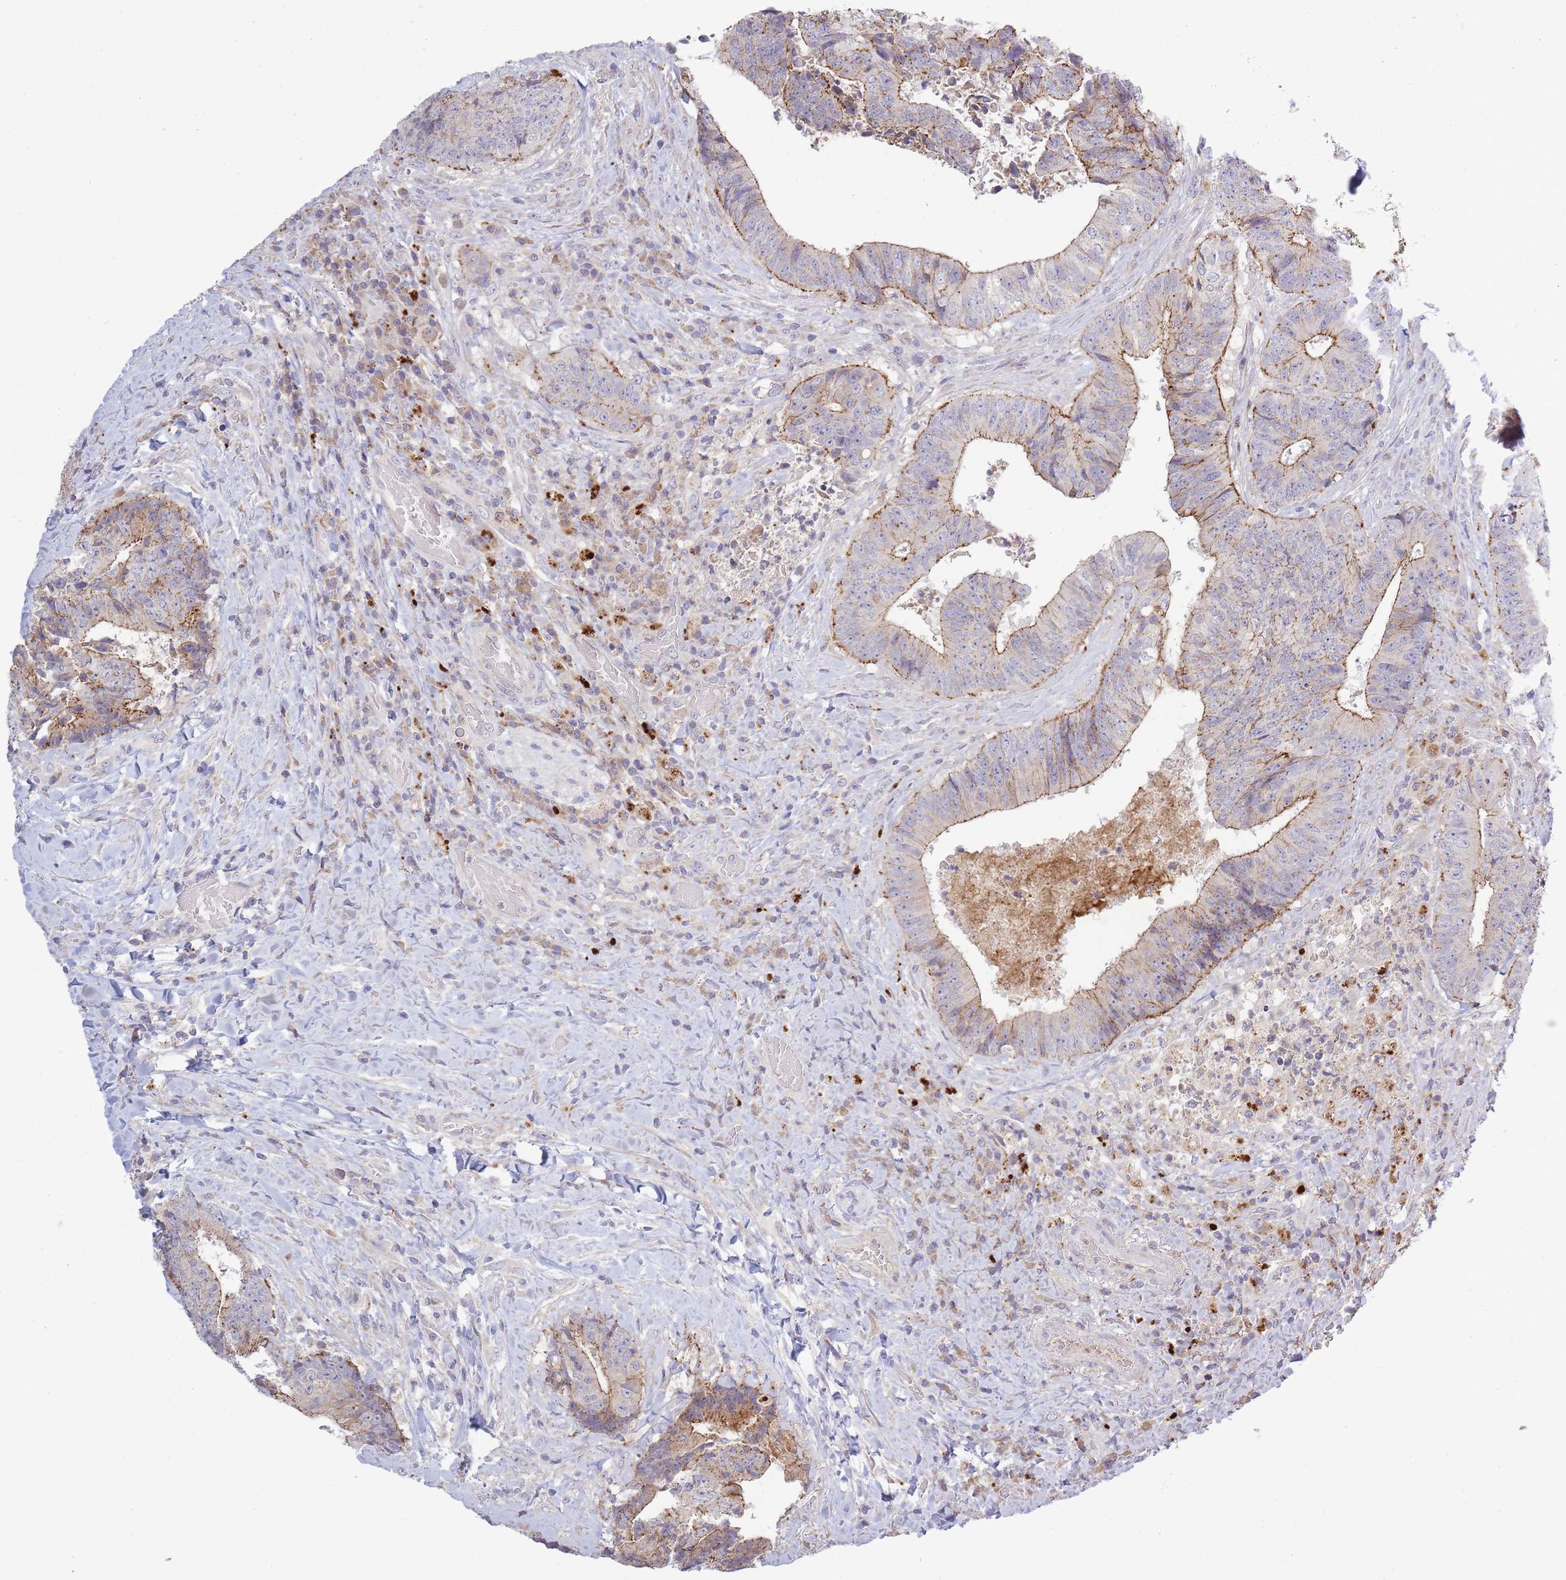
{"staining": {"intensity": "moderate", "quantity": "25%-75%", "location": "cytoplasmic/membranous"}, "tissue": "colorectal cancer", "cell_type": "Tumor cells", "image_type": "cancer", "snomed": [{"axis": "morphology", "description": "Adenocarcinoma, NOS"}, {"axis": "topography", "description": "Rectum"}], "caption": "Moderate cytoplasmic/membranous staining is present in approximately 25%-75% of tumor cells in adenocarcinoma (colorectal). Immunohistochemistry (ihc) stains the protein in brown and the nuclei are stained blue.", "gene": "TRIM61", "patient": {"sex": "male", "age": 72}}